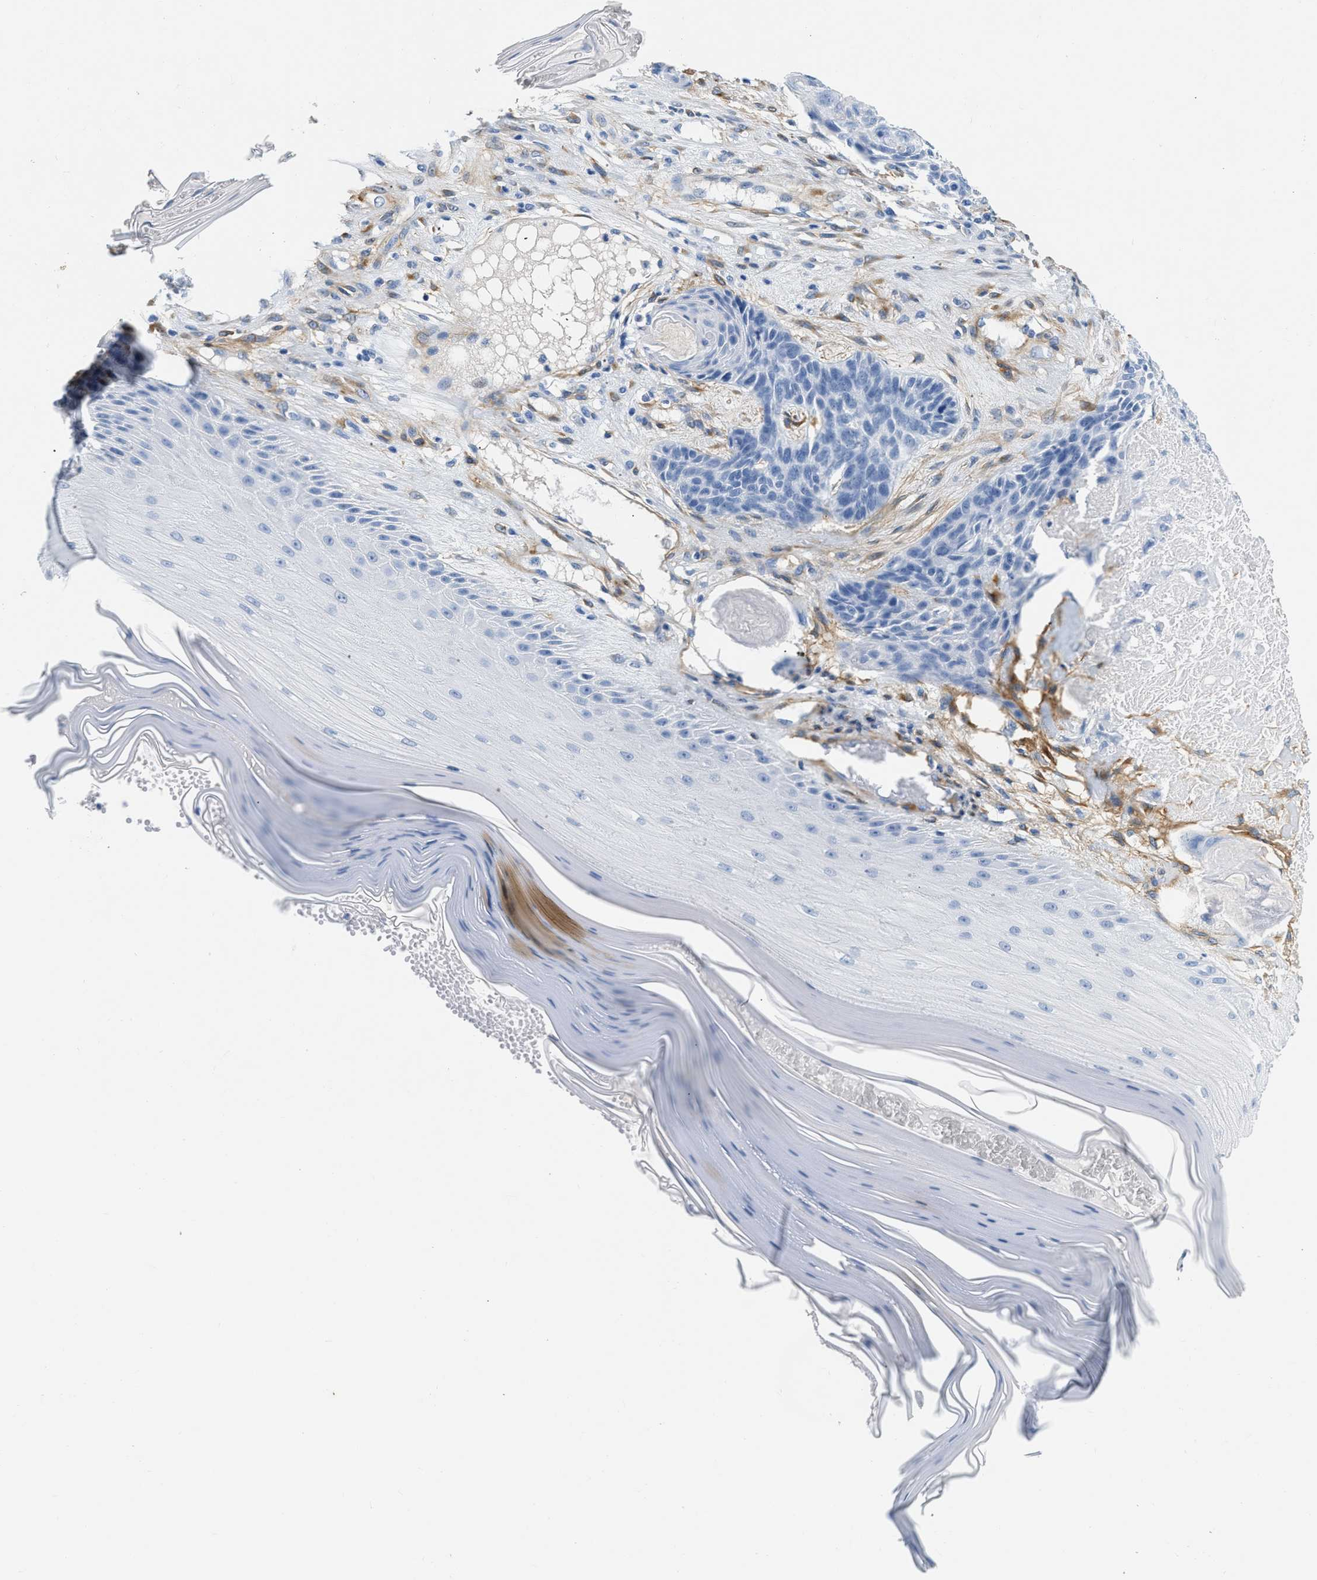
{"staining": {"intensity": "negative", "quantity": "none", "location": "none"}, "tissue": "skin cancer", "cell_type": "Tumor cells", "image_type": "cancer", "snomed": [{"axis": "morphology", "description": "Basal cell carcinoma"}, {"axis": "topography", "description": "Skin"}], "caption": "Skin cancer was stained to show a protein in brown. There is no significant expression in tumor cells. (Immunohistochemistry (ihc), brightfield microscopy, high magnification).", "gene": "PDGFRB", "patient": {"sex": "male", "age": 55}}